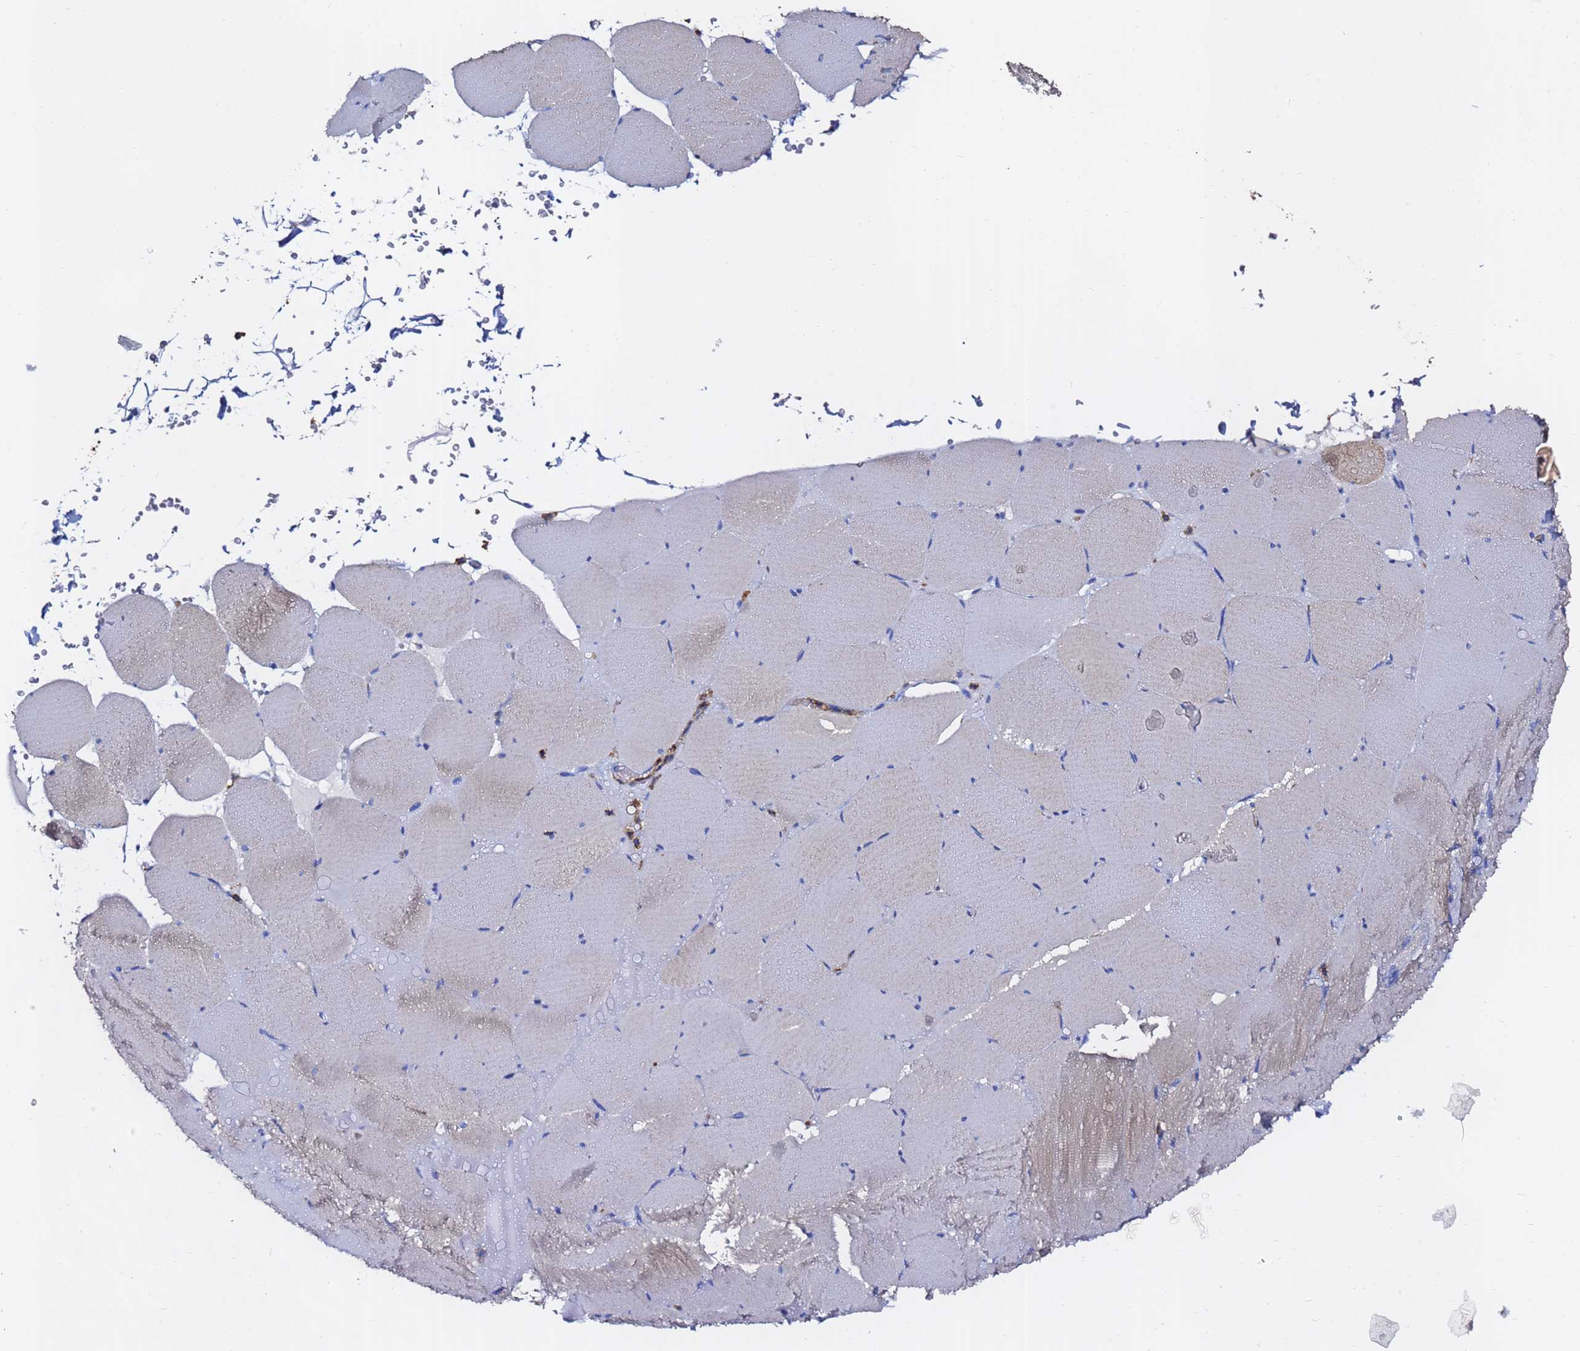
{"staining": {"intensity": "moderate", "quantity": "25%-75%", "location": "cytoplasmic/membranous"}, "tissue": "skeletal muscle", "cell_type": "Myocytes", "image_type": "normal", "snomed": [{"axis": "morphology", "description": "Normal tissue, NOS"}, {"axis": "topography", "description": "Skeletal muscle"}, {"axis": "topography", "description": "Head-Neck"}], "caption": "Immunohistochemical staining of unremarkable human skeletal muscle demonstrates medium levels of moderate cytoplasmic/membranous staining in about 25%-75% of myocytes.", "gene": "ACTA1", "patient": {"sex": "male", "age": 66}}